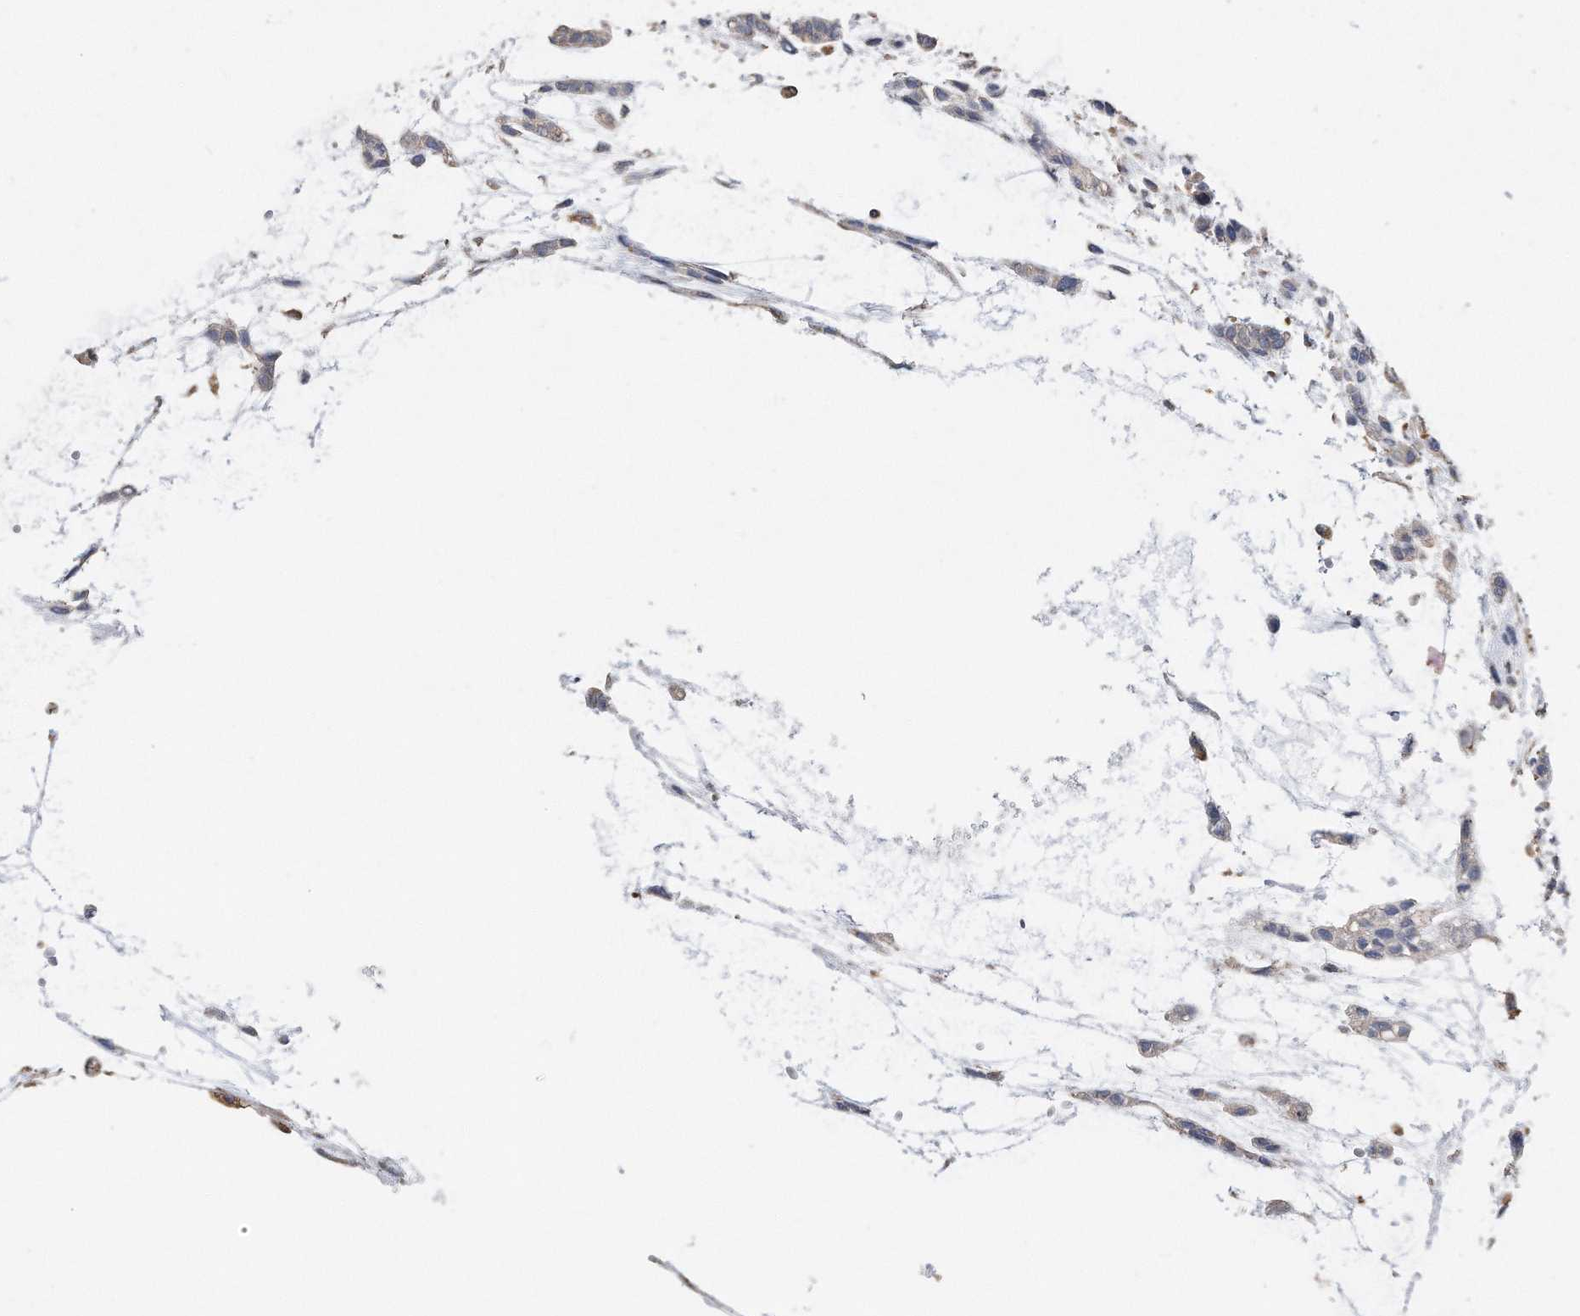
{"staining": {"intensity": "negative", "quantity": "none", "location": "none"}, "tissue": "head and neck cancer", "cell_type": "Tumor cells", "image_type": "cancer", "snomed": [{"axis": "morphology", "description": "Adenocarcinoma, NOS"}, {"axis": "morphology", "description": "Adenoma, NOS"}, {"axis": "topography", "description": "Head-Neck"}], "caption": "An immunohistochemistry photomicrograph of head and neck cancer (adenocarcinoma) is shown. There is no staining in tumor cells of head and neck cancer (adenocarcinoma).", "gene": "CDCP1", "patient": {"sex": "female", "age": 55}}